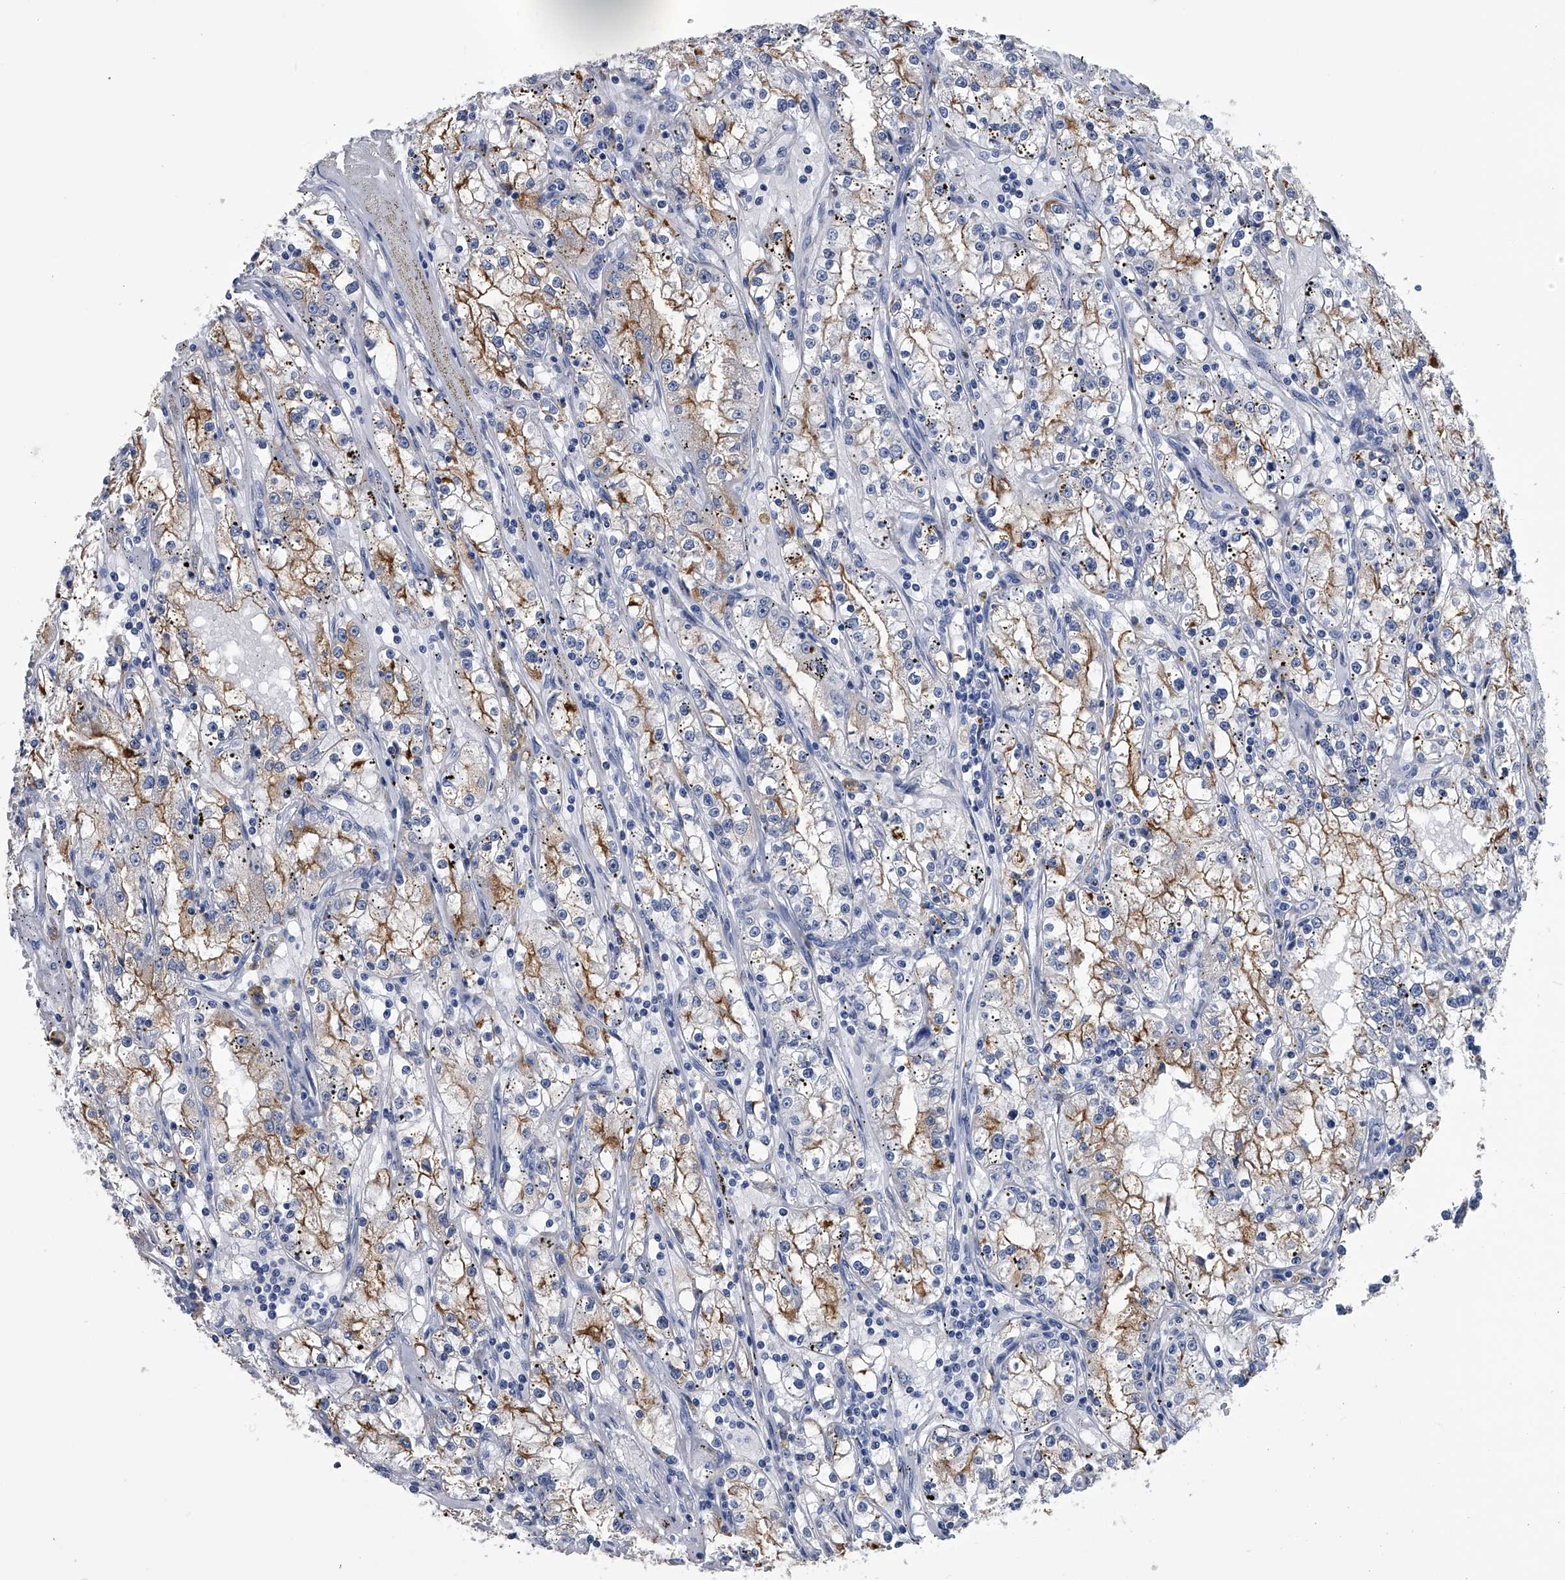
{"staining": {"intensity": "moderate", "quantity": ">75%", "location": "cytoplasmic/membranous"}, "tissue": "renal cancer", "cell_type": "Tumor cells", "image_type": "cancer", "snomed": [{"axis": "morphology", "description": "Adenocarcinoma, NOS"}, {"axis": "topography", "description": "Kidney"}], "caption": "A brown stain highlights moderate cytoplasmic/membranous staining of a protein in human renal cancer tumor cells. The staining was performed using DAB (3,3'-diaminobenzidine), with brown indicating positive protein expression. Nuclei are stained blue with hematoxylin.", "gene": "PDXK", "patient": {"sex": "male", "age": 56}}